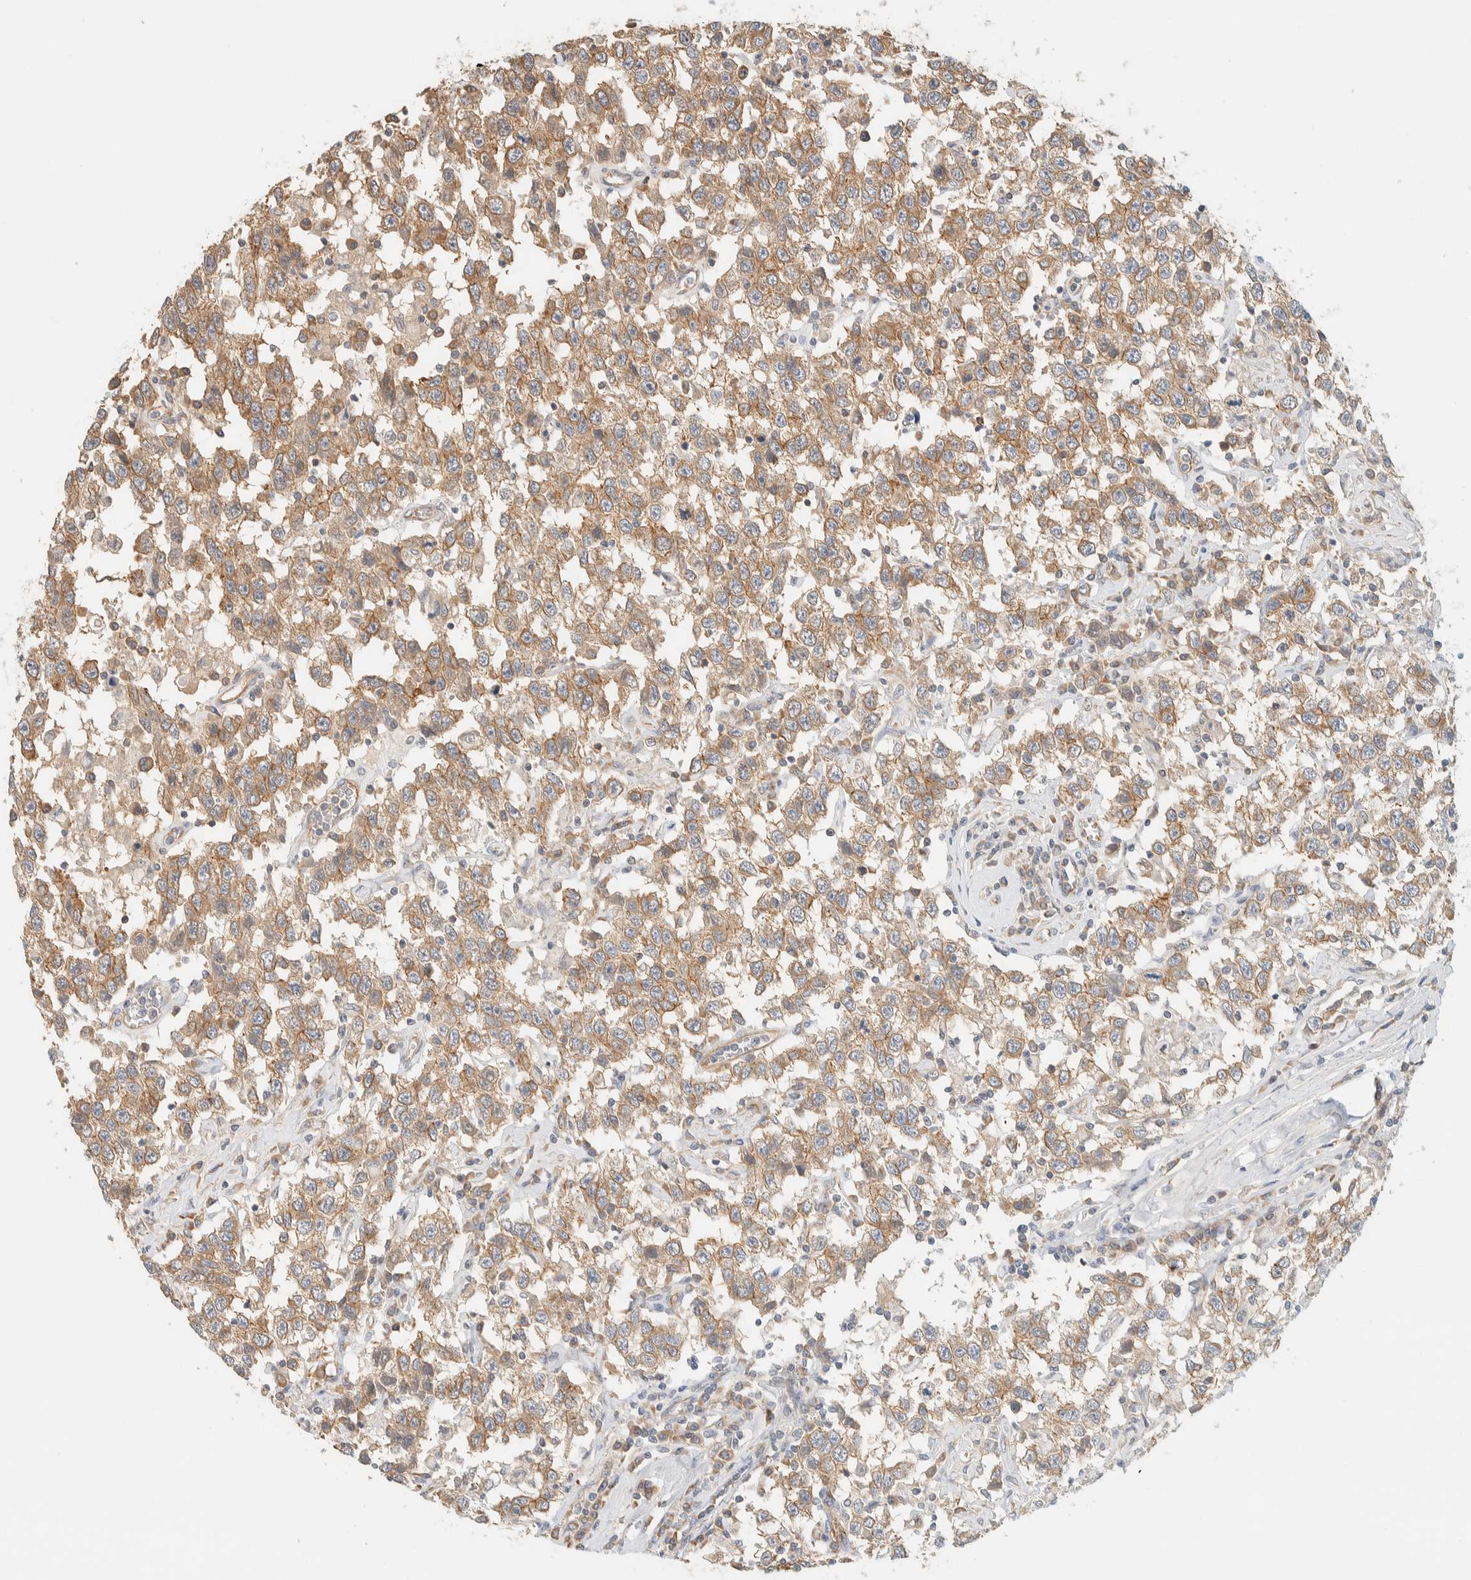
{"staining": {"intensity": "moderate", "quantity": ">75%", "location": "cytoplasmic/membranous"}, "tissue": "testis cancer", "cell_type": "Tumor cells", "image_type": "cancer", "snomed": [{"axis": "morphology", "description": "Seminoma, NOS"}, {"axis": "topography", "description": "Testis"}], "caption": "Immunohistochemistry (DAB) staining of testis seminoma demonstrates moderate cytoplasmic/membranous protein expression in approximately >75% of tumor cells.", "gene": "LIMA1", "patient": {"sex": "male", "age": 41}}